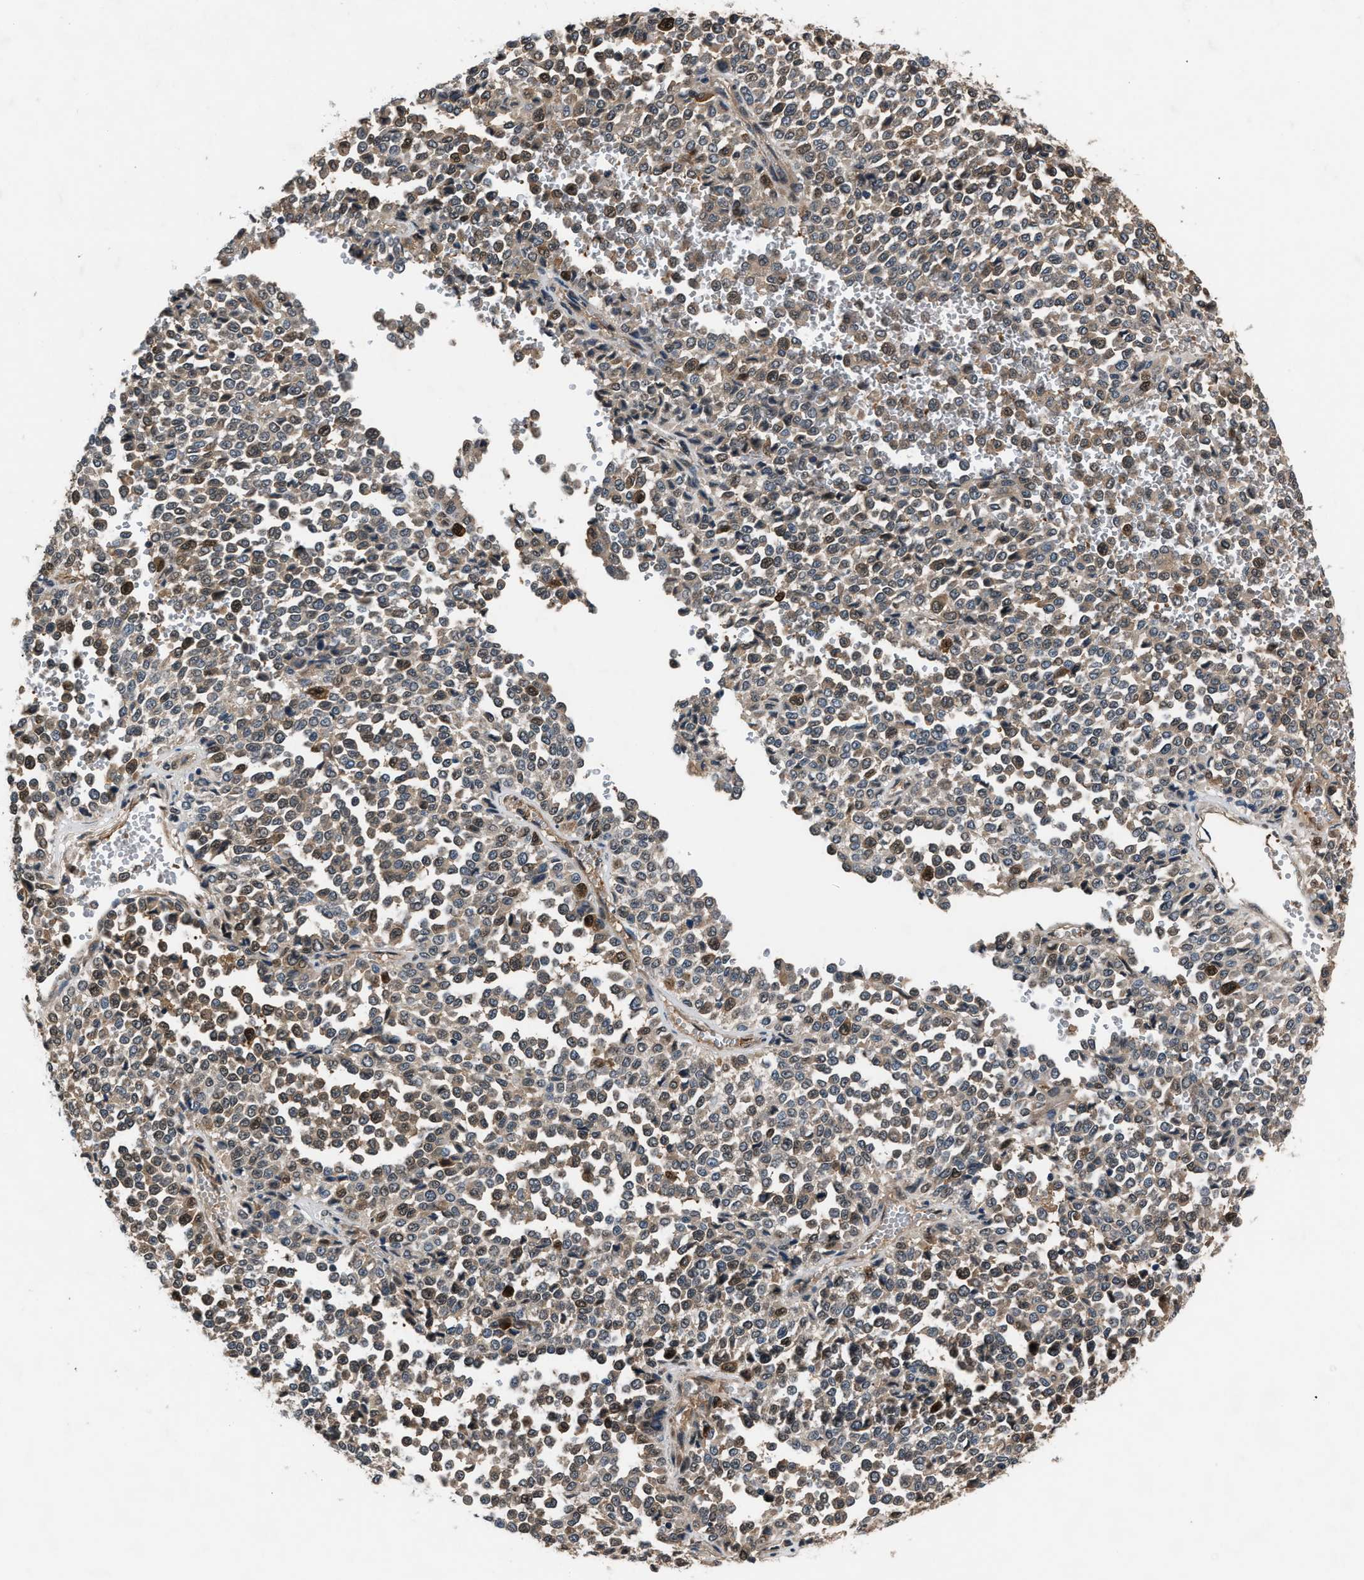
{"staining": {"intensity": "weak", "quantity": ">75%", "location": "cytoplasmic/membranous,nuclear"}, "tissue": "melanoma", "cell_type": "Tumor cells", "image_type": "cancer", "snomed": [{"axis": "morphology", "description": "Malignant melanoma, Metastatic site"}, {"axis": "topography", "description": "Pancreas"}], "caption": "Melanoma stained with DAB immunohistochemistry (IHC) displays low levels of weak cytoplasmic/membranous and nuclear expression in about >75% of tumor cells.", "gene": "TP53I3", "patient": {"sex": "female", "age": 30}}